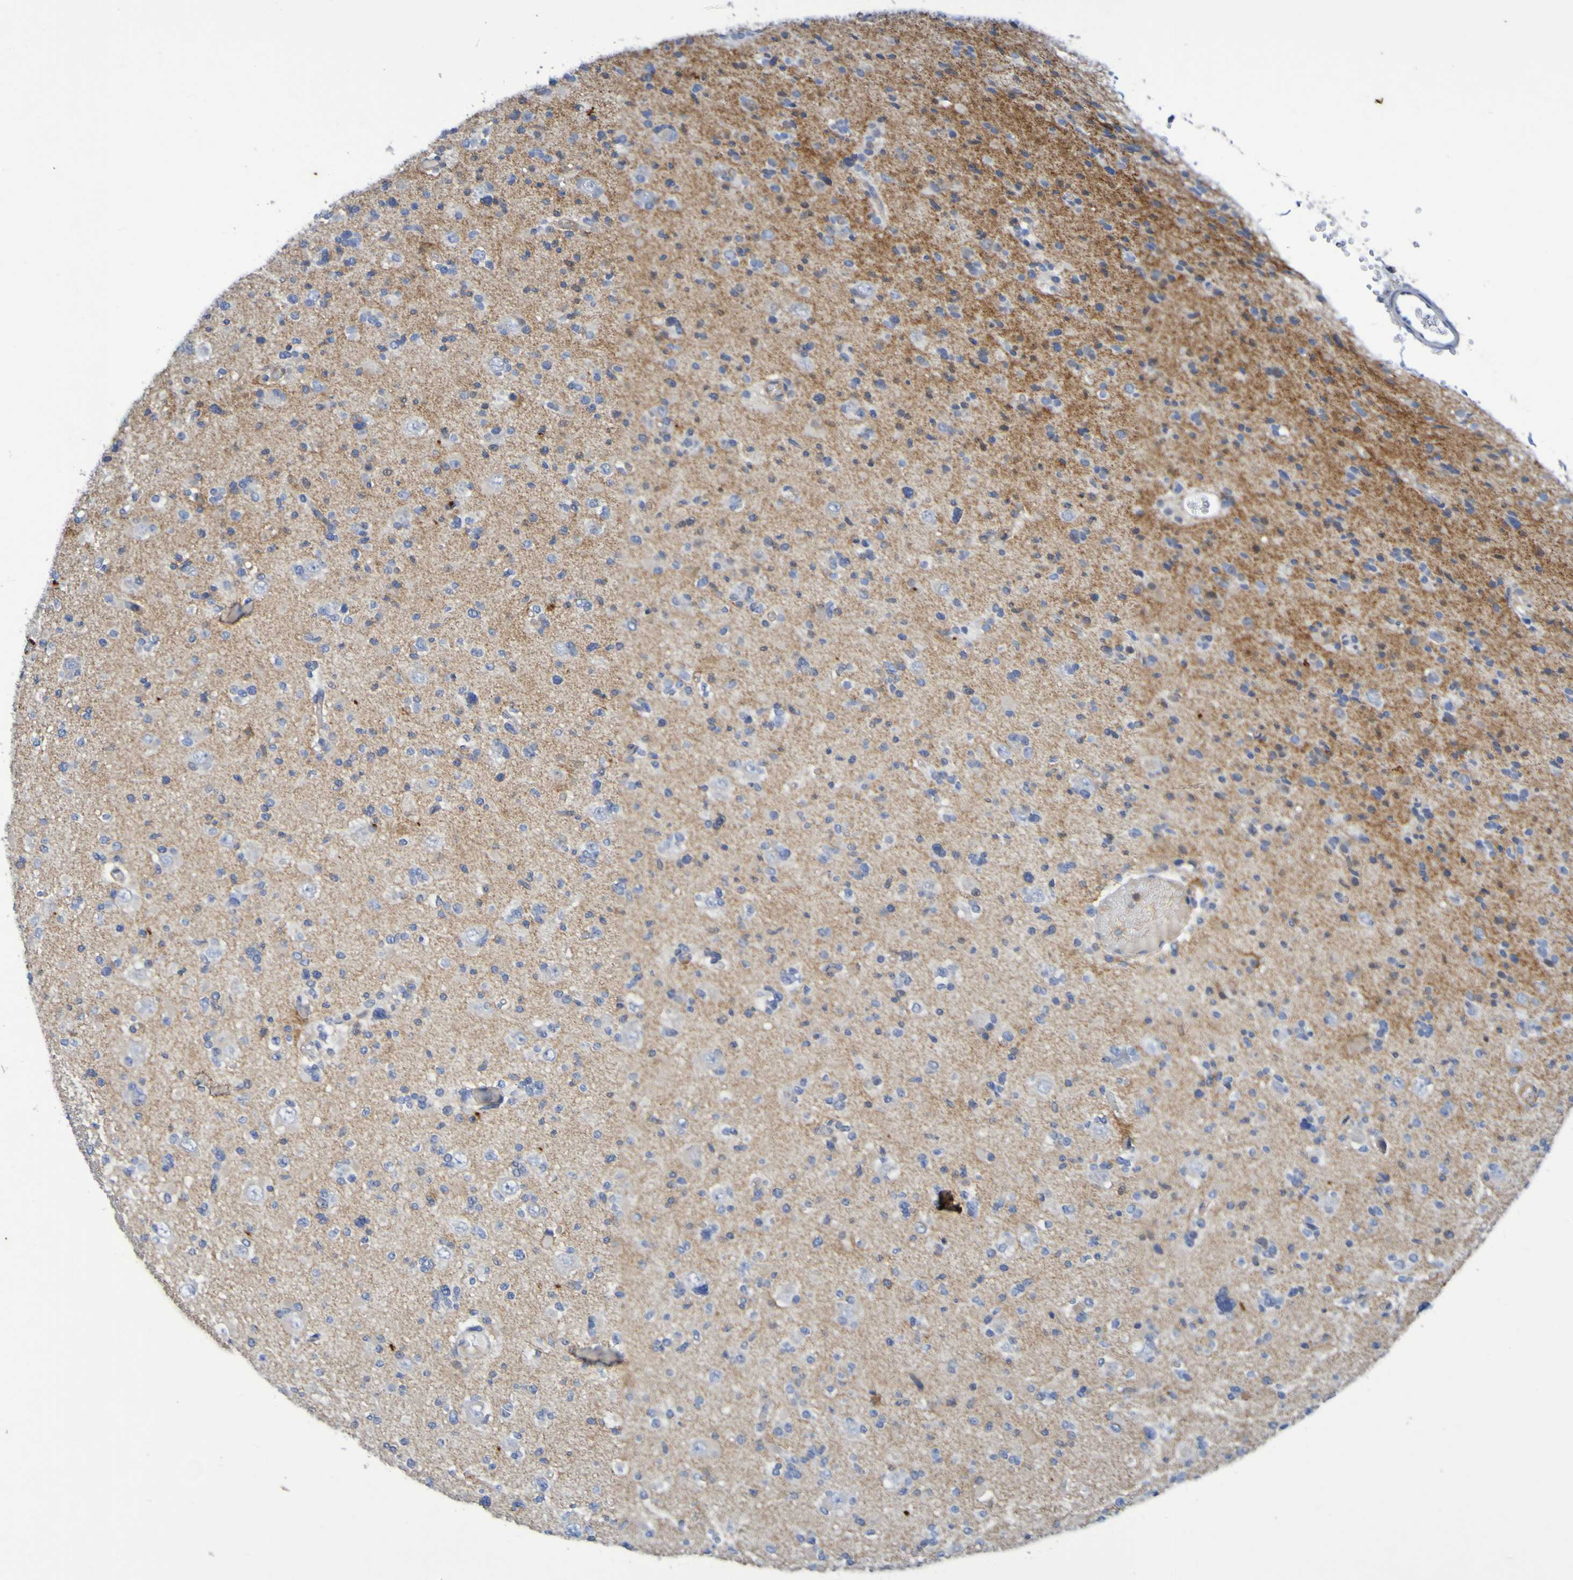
{"staining": {"intensity": "moderate", "quantity": "<25%", "location": "cytoplasmic/membranous"}, "tissue": "glioma", "cell_type": "Tumor cells", "image_type": "cancer", "snomed": [{"axis": "morphology", "description": "Glioma, malignant, Low grade"}, {"axis": "topography", "description": "Brain"}], "caption": "Immunohistochemistry (IHC) (DAB) staining of malignant low-grade glioma reveals moderate cytoplasmic/membranous protein positivity in about <25% of tumor cells. Using DAB (3,3'-diaminobenzidine) (brown) and hematoxylin (blue) stains, captured at high magnification using brightfield microscopy.", "gene": "C11orf24", "patient": {"sex": "female", "age": 22}}